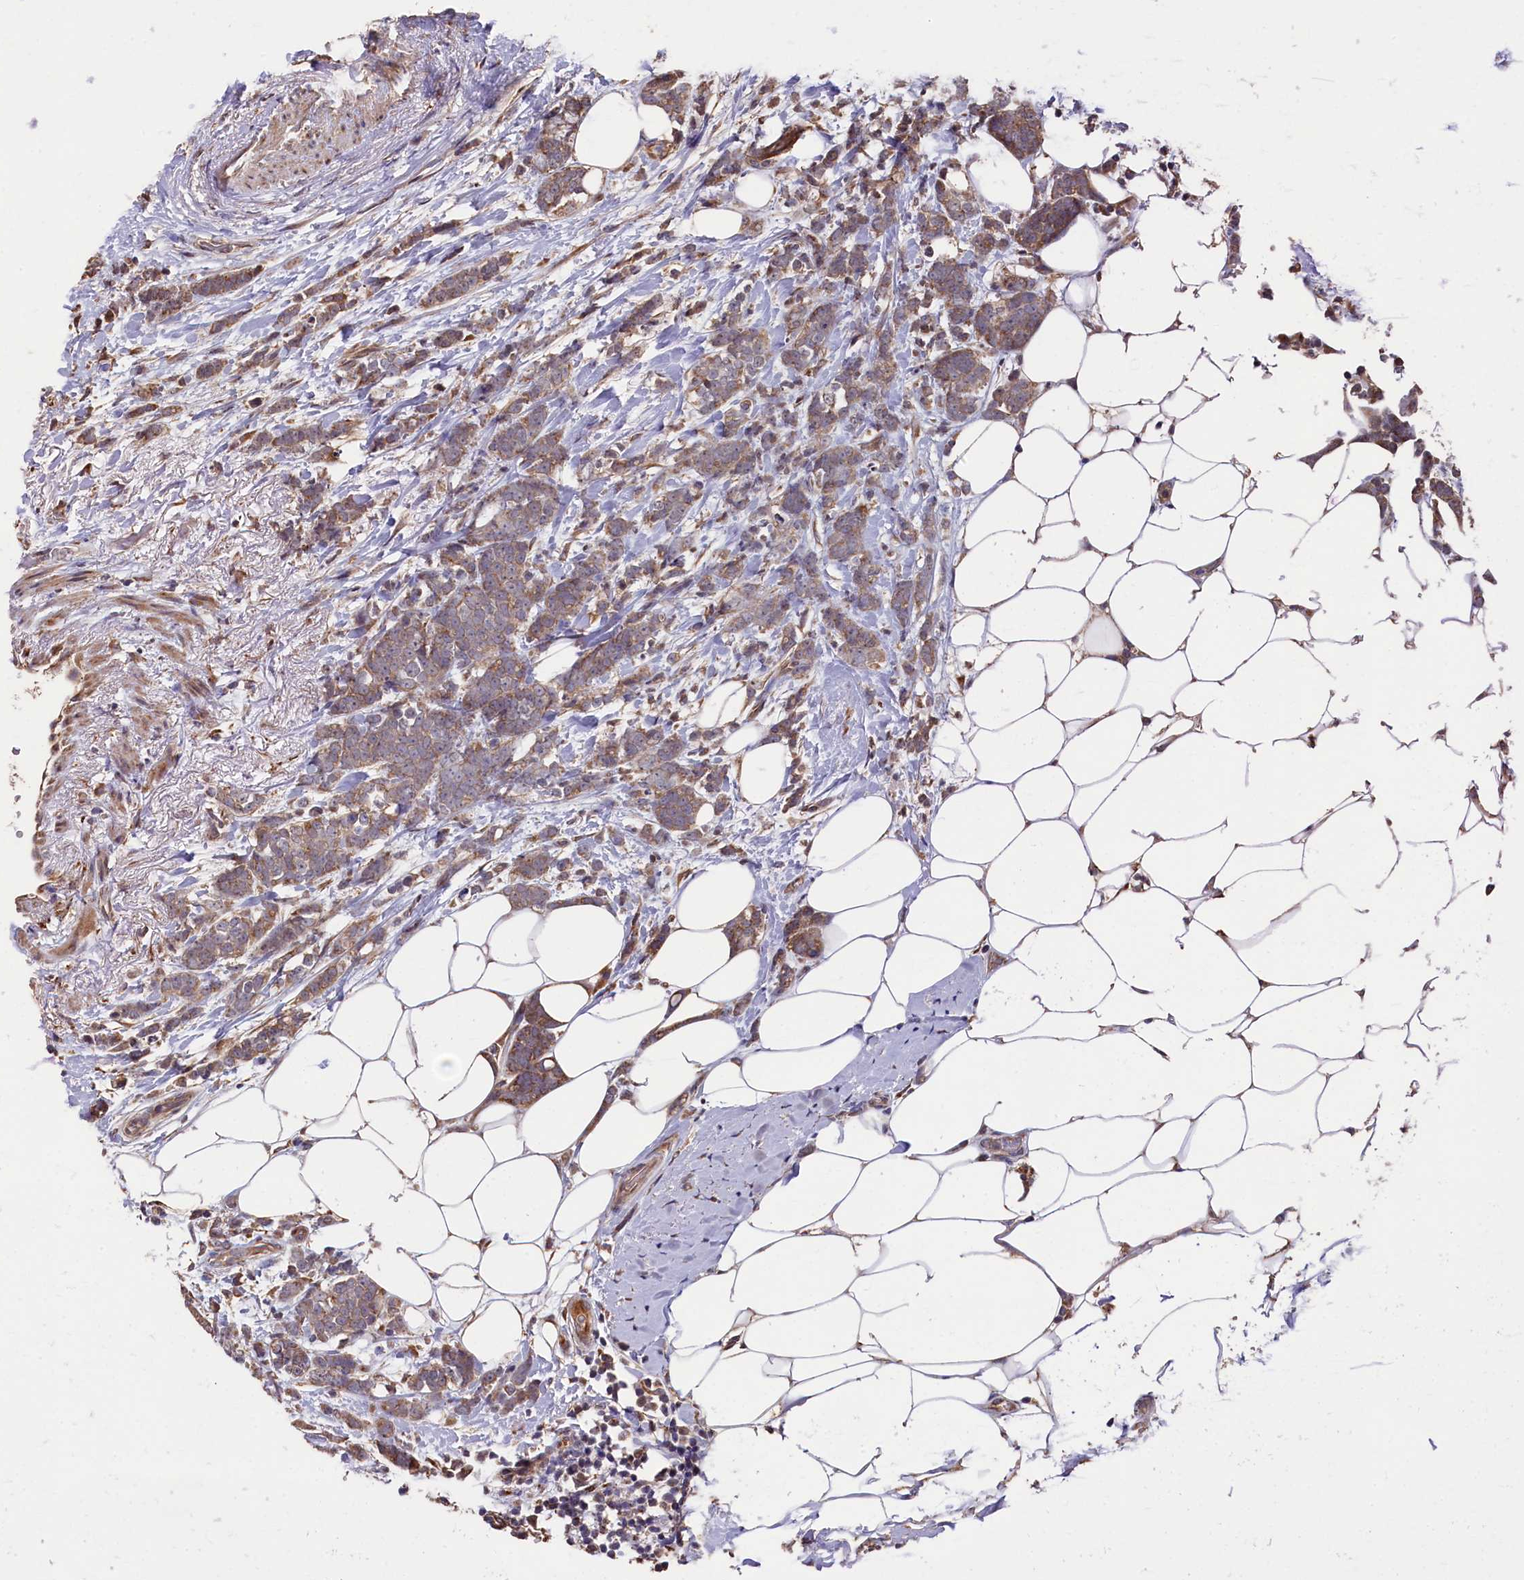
{"staining": {"intensity": "moderate", "quantity": ">75%", "location": "cytoplasmic/membranous"}, "tissue": "breast cancer", "cell_type": "Tumor cells", "image_type": "cancer", "snomed": [{"axis": "morphology", "description": "Lobular carcinoma"}, {"axis": "topography", "description": "Breast"}], "caption": "Protein expression analysis of breast cancer shows moderate cytoplasmic/membranous staining in approximately >75% of tumor cells. (DAB IHC with brightfield microscopy, high magnification).", "gene": "SLC12A4", "patient": {"sex": "female", "age": 58}}